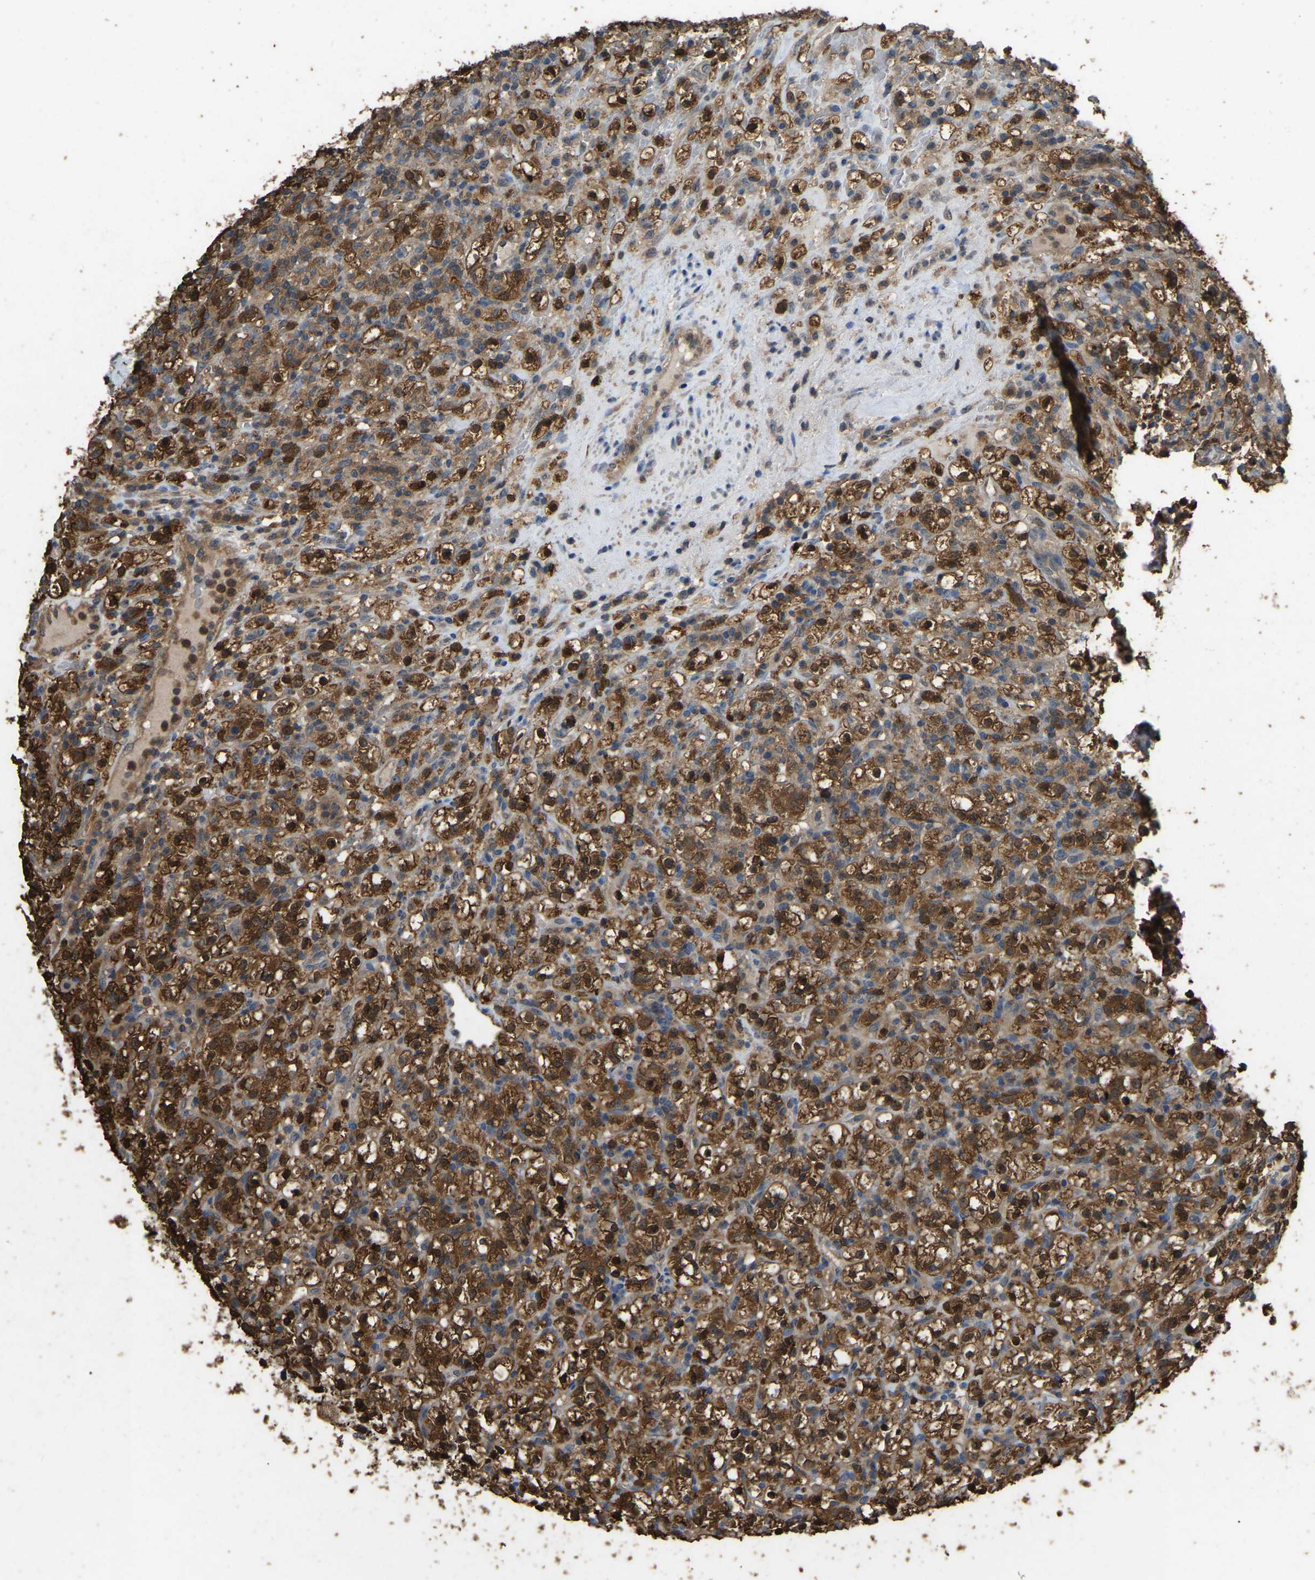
{"staining": {"intensity": "strong", "quantity": ">75%", "location": "cytoplasmic/membranous,nuclear"}, "tissue": "renal cancer", "cell_type": "Tumor cells", "image_type": "cancer", "snomed": [{"axis": "morphology", "description": "Normal tissue, NOS"}, {"axis": "morphology", "description": "Adenocarcinoma, NOS"}, {"axis": "topography", "description": "Kidney"}], "caption": "About >75% of tumor cells in renal cancer display strong cytoplasmic/membranous and nuclear protein positivity as visualized by brown immunohistochemical staining.", "gene": "FHIT", "patient": {"sex": "female", "age": 72}}